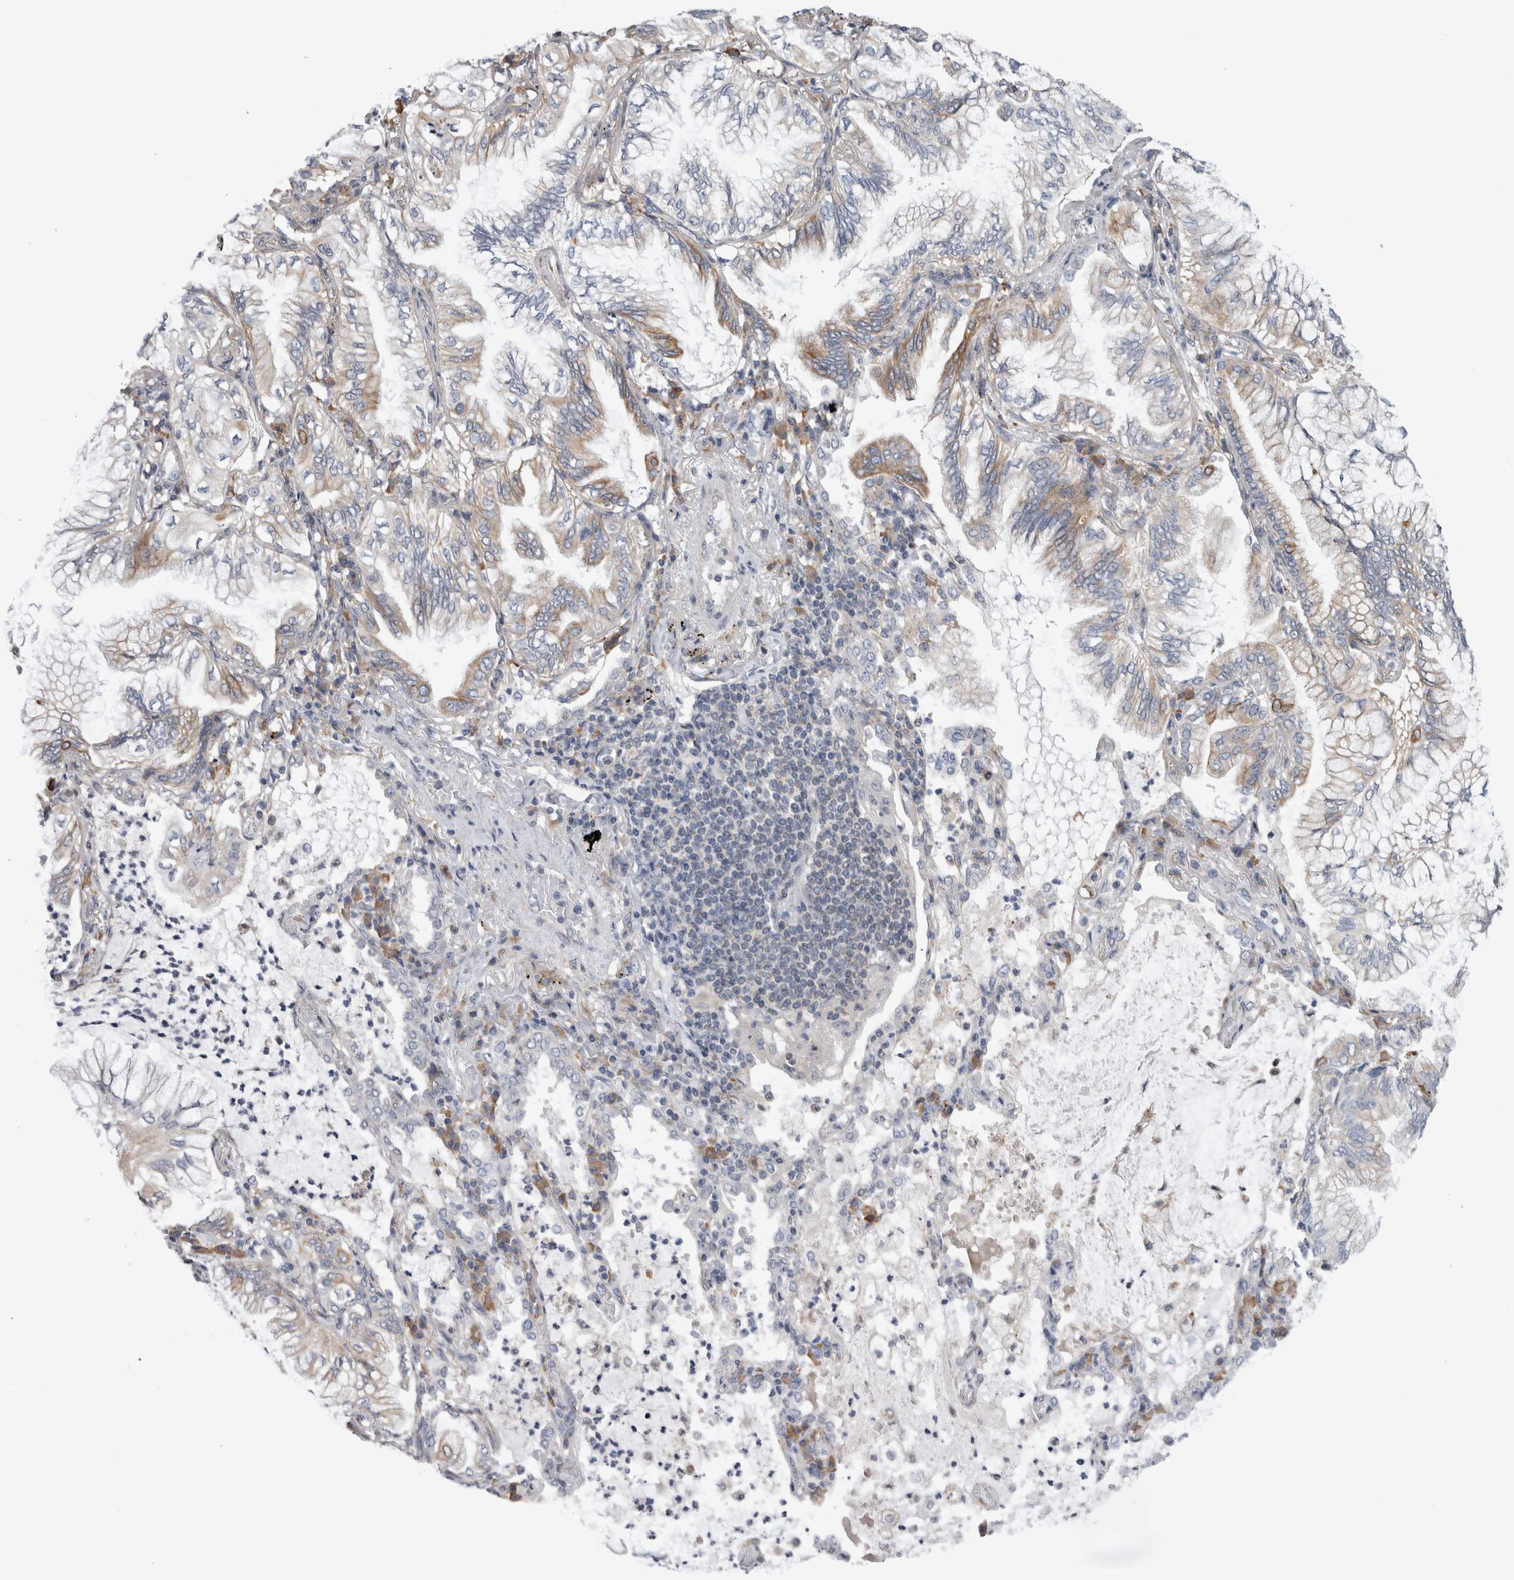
{"staining": {"intensity": "moderate", "quantity": "<25%", "location": "cytoplasmic/membranous"}, "tissue": "lung cancer", "cell_type": "Tumor cells", "image_type": "cancer", "snomed": [{"axis": "morphology", "description": "Adenocarcinoma, NOS"}, {"axis": "topography", "description": "Lung"}], "caption": "There is low levels of moderate cytoplasmic/membranous expression in tumor cells of lung cancer, as demonstrated by immunohistochemical staining (brown color).", "gene": "SMAP2", "patient": {"sex": "female", "age": 70}}